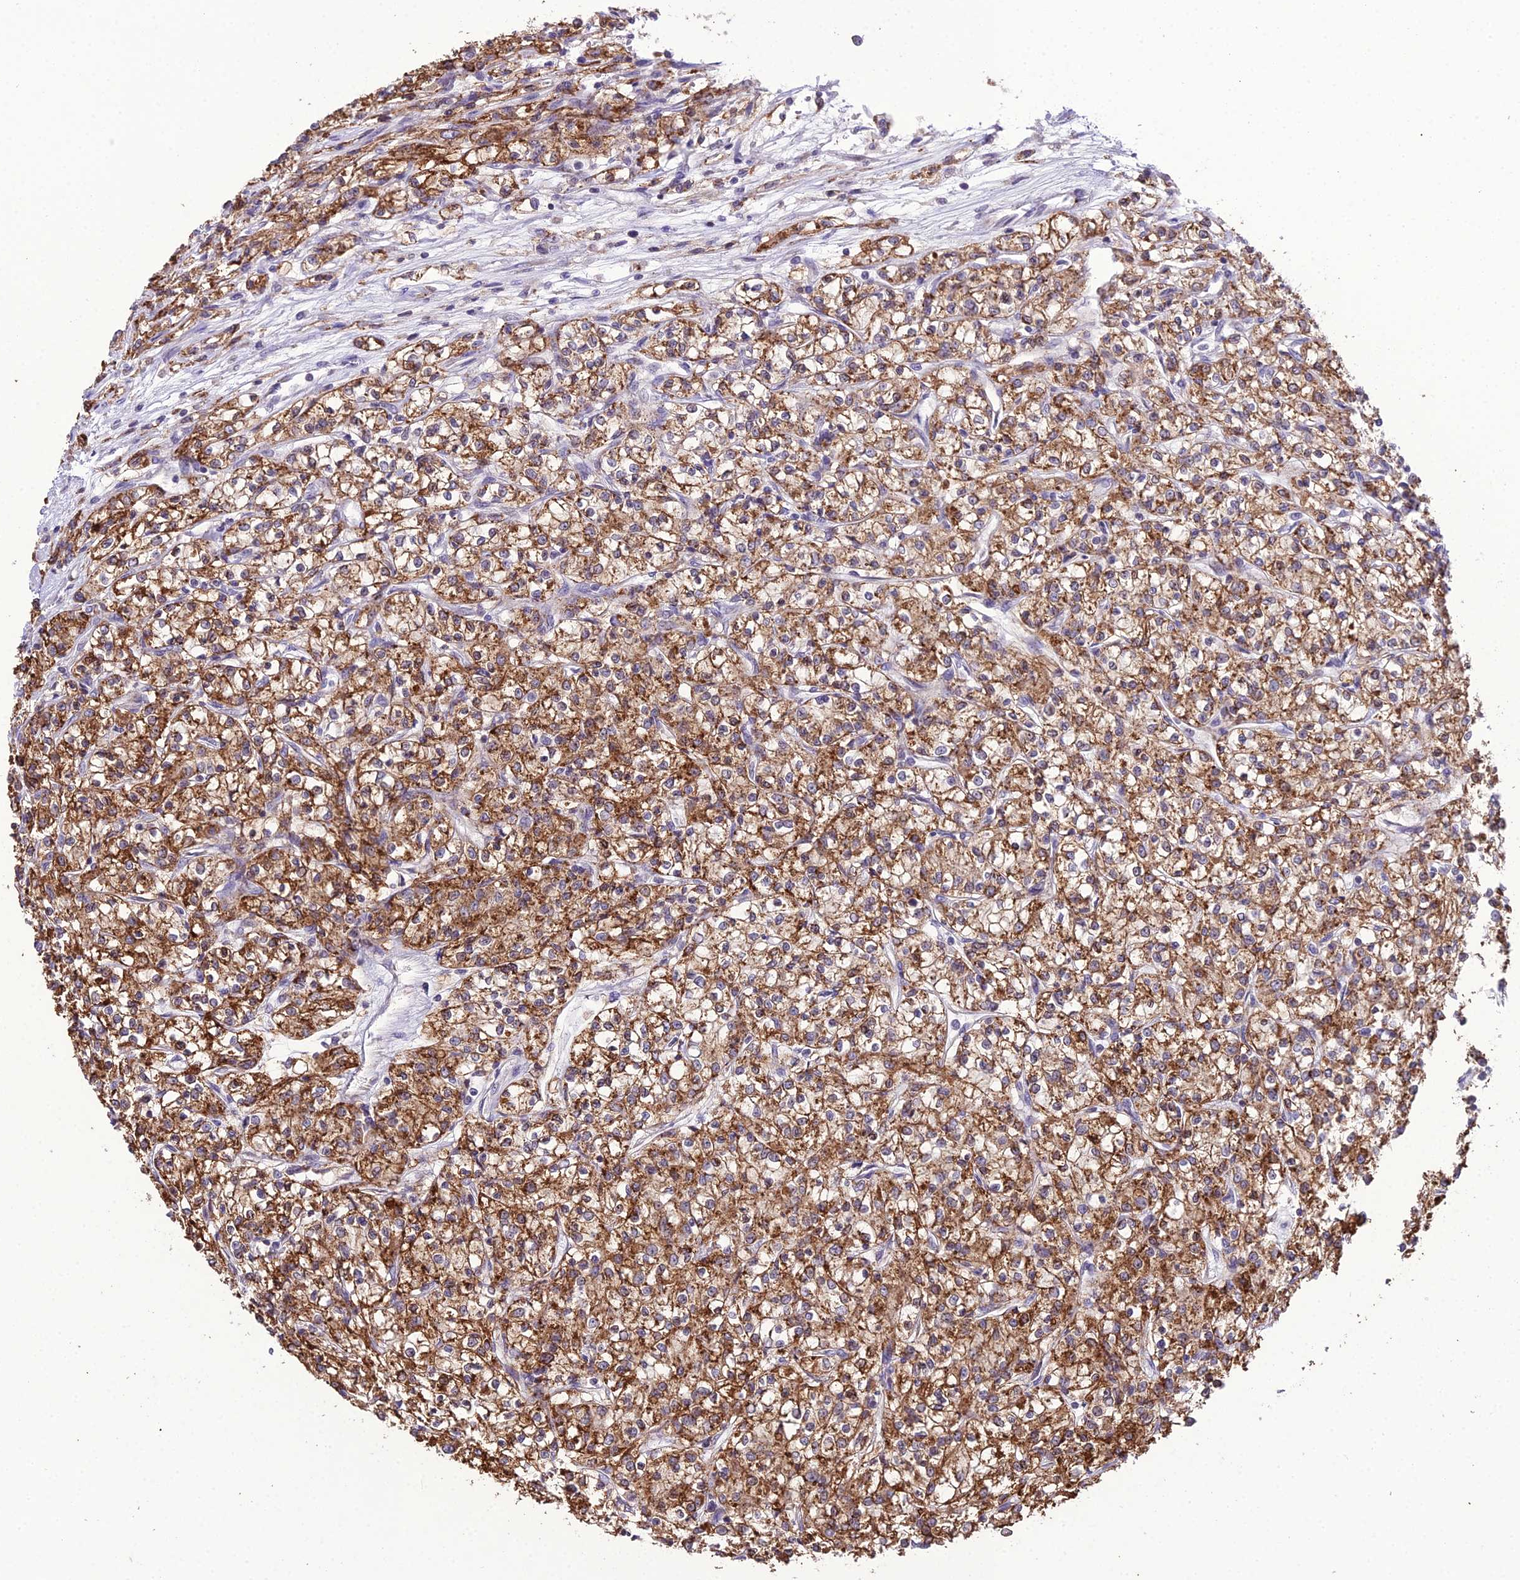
{"staining": {"intensity": "moderate", "quantity": ">75%", "location": "cytoplasmic/membranous"}, "tissue": "renal cancer", "cell_type": "Tumor cells", "image_type": "cancer", "snomed": [{"axis": "morphology", "description": "Adenocarcinoma, NOS"}, {"axis": "topography", "description": "Kidney"}], "caption": "Adenocarcinoma (renal) stained with a protein marker displays moderate staining in tumor cells.", "gene": "RPS26", "patient": {"sex": "female", "age": 59}}